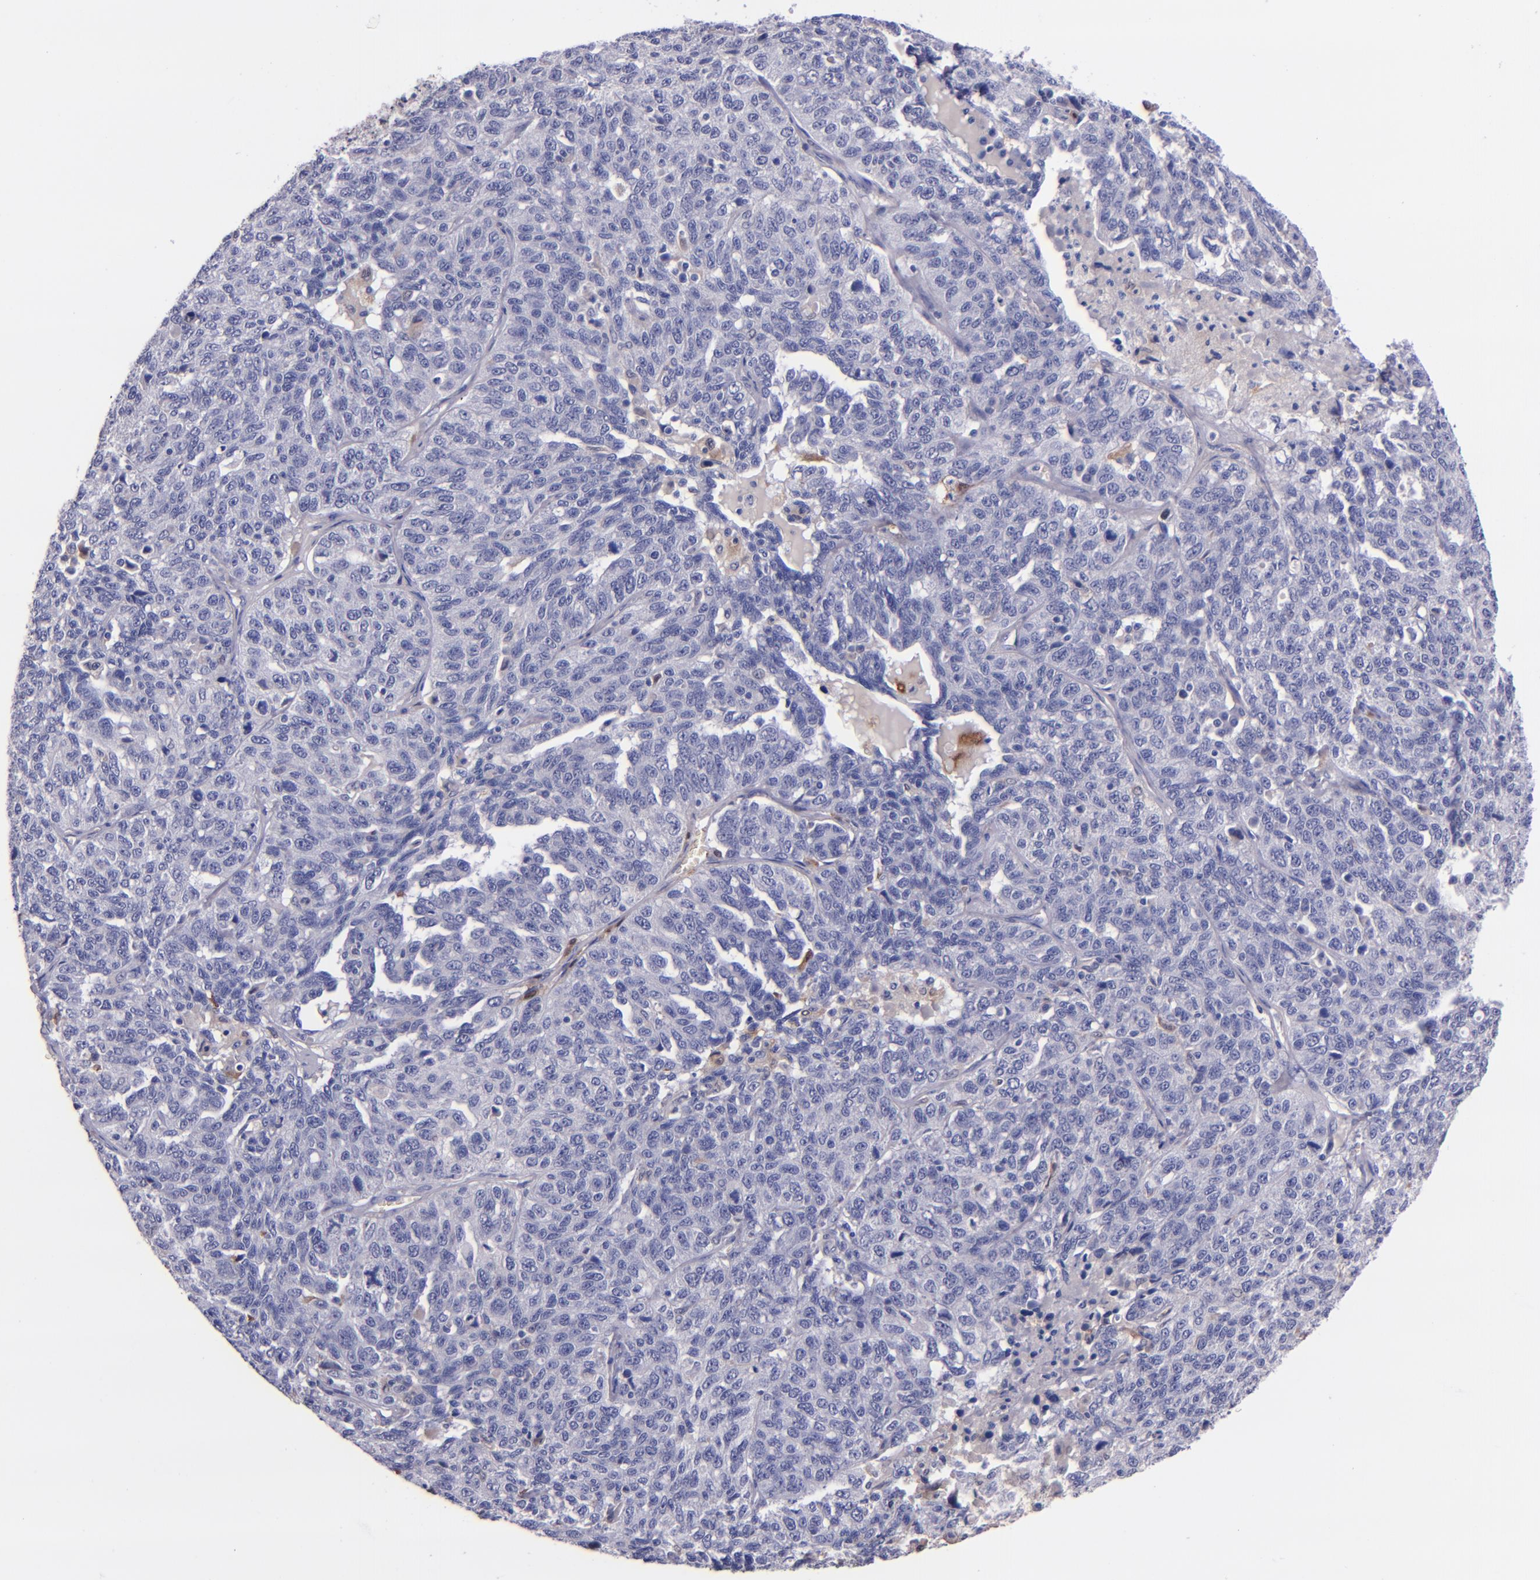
{"staining": {"intensity": "negative", "quantity": "none", "location": "none"}, "tissue": "ovarian cancer", "cell_type": "Tumor cells", "image_type": "cancer", "snomed": [{"axis": "morphology", "description": "Cystadenocarcinoma, serous, NOS"}, {"axis": "topography", "description": "Ovary"}], "caption": "This histopathology image is of ovarian serous cystadenocarcinoma stained with immunohistochemistry to label a protein in brown with the nuclei are counter-stained blue. There is no expression in tumor cells.", "gene": "F13A1", "patient": {"sex": "female", "age": 71}}